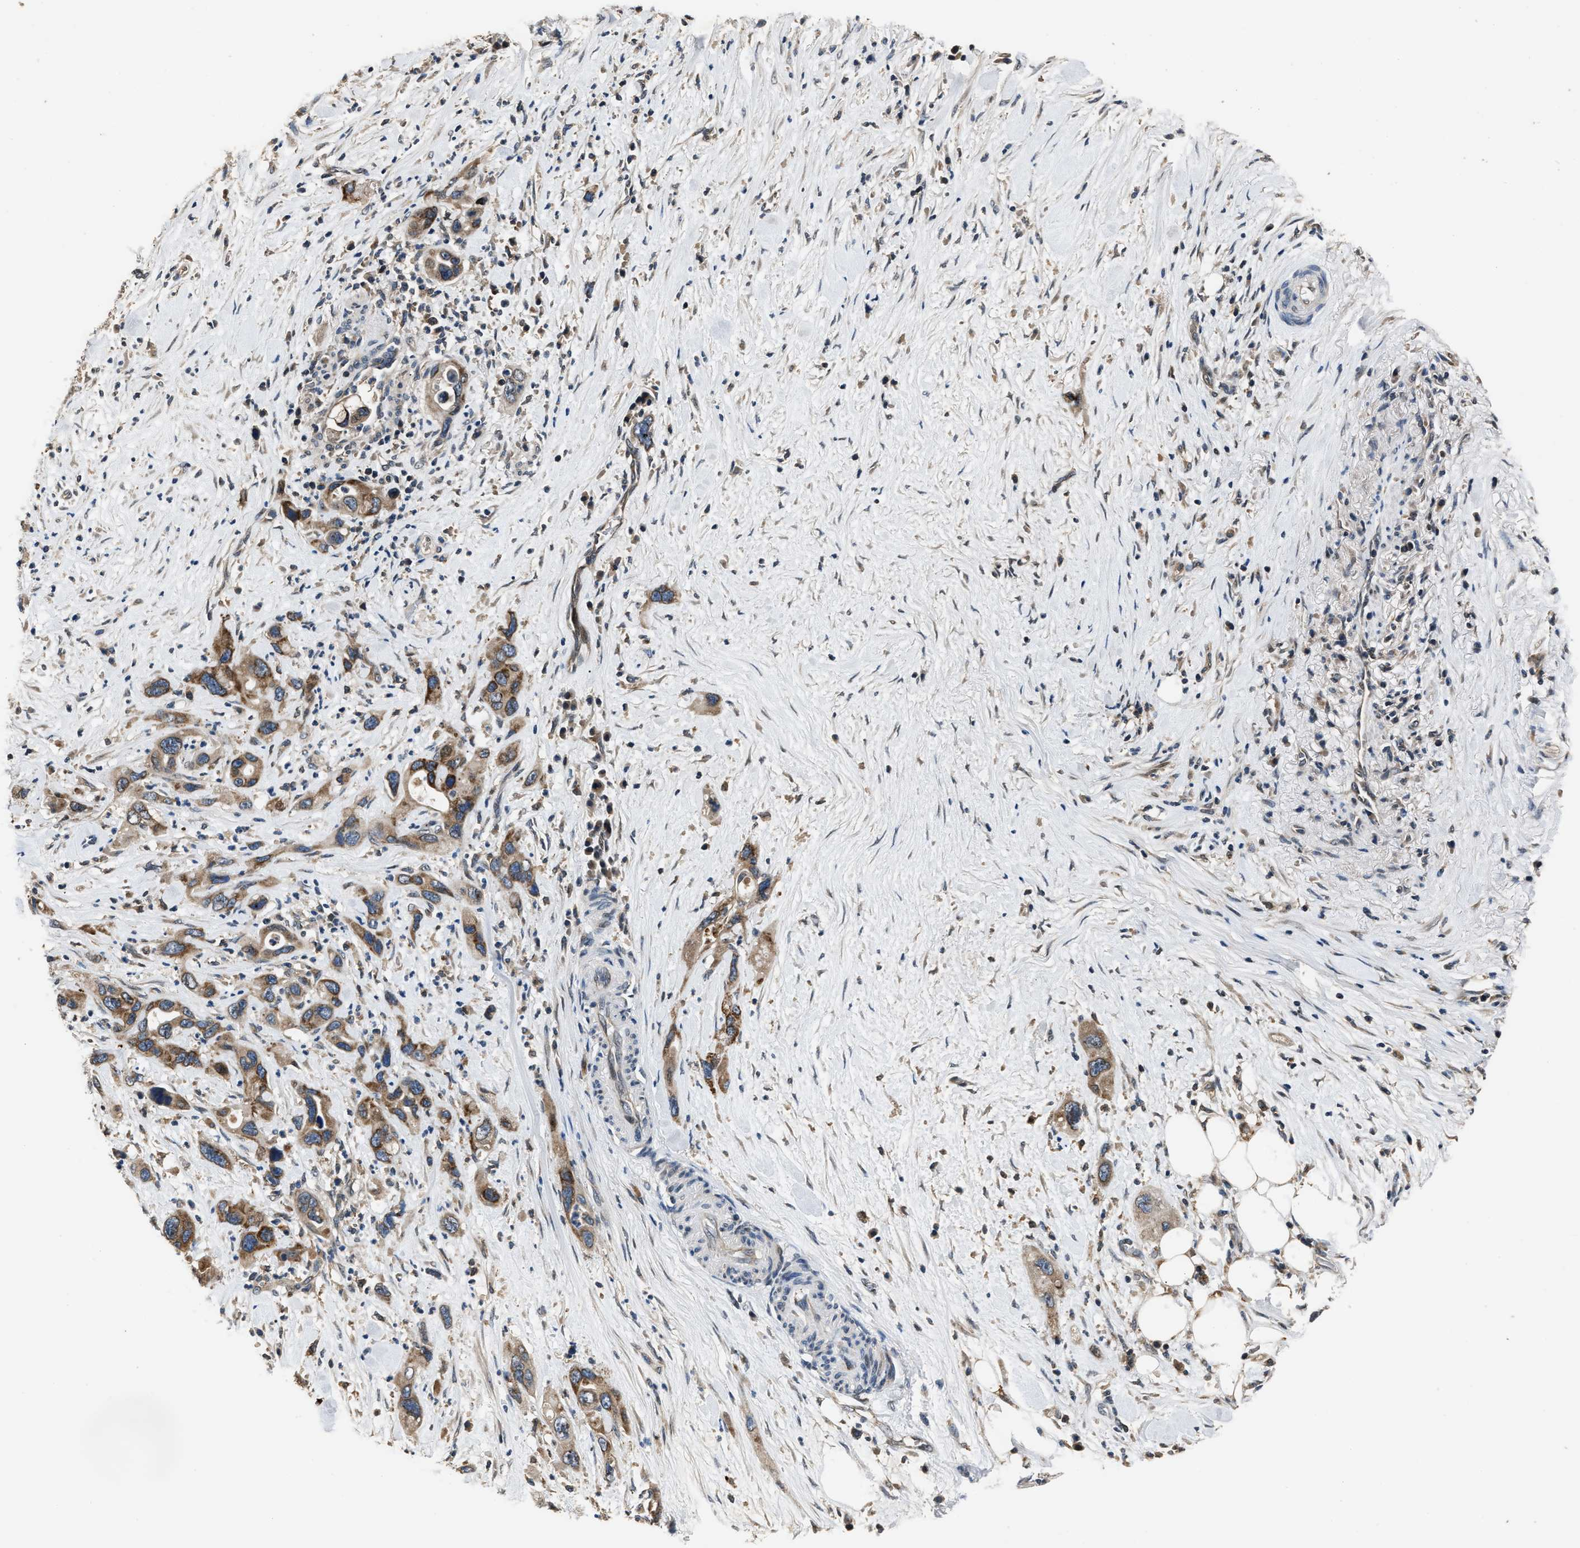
{"staining": {"intensity": "moderate", "quantity": ">75%", "location": "cytoplasmic/membranous"}, "tissue": "pancreatic cancer", "cell_type": "Tumor cells", "image_type": "cancer", "snomed": [{"axis": "morphology", "description": "Adenocarcinoma, NOS"}, {"axis": "topography", "description": "Pancreas"}], "caption": "Immunohistochemical staining of human pancreatic adenocarcinoma demonstrates medium levels of moderate cytoplasmic/membranous protein expression in about >75% of tumor cells.", "gene": "TNRC18", "patient": {"sex": "female", "age": 70}}